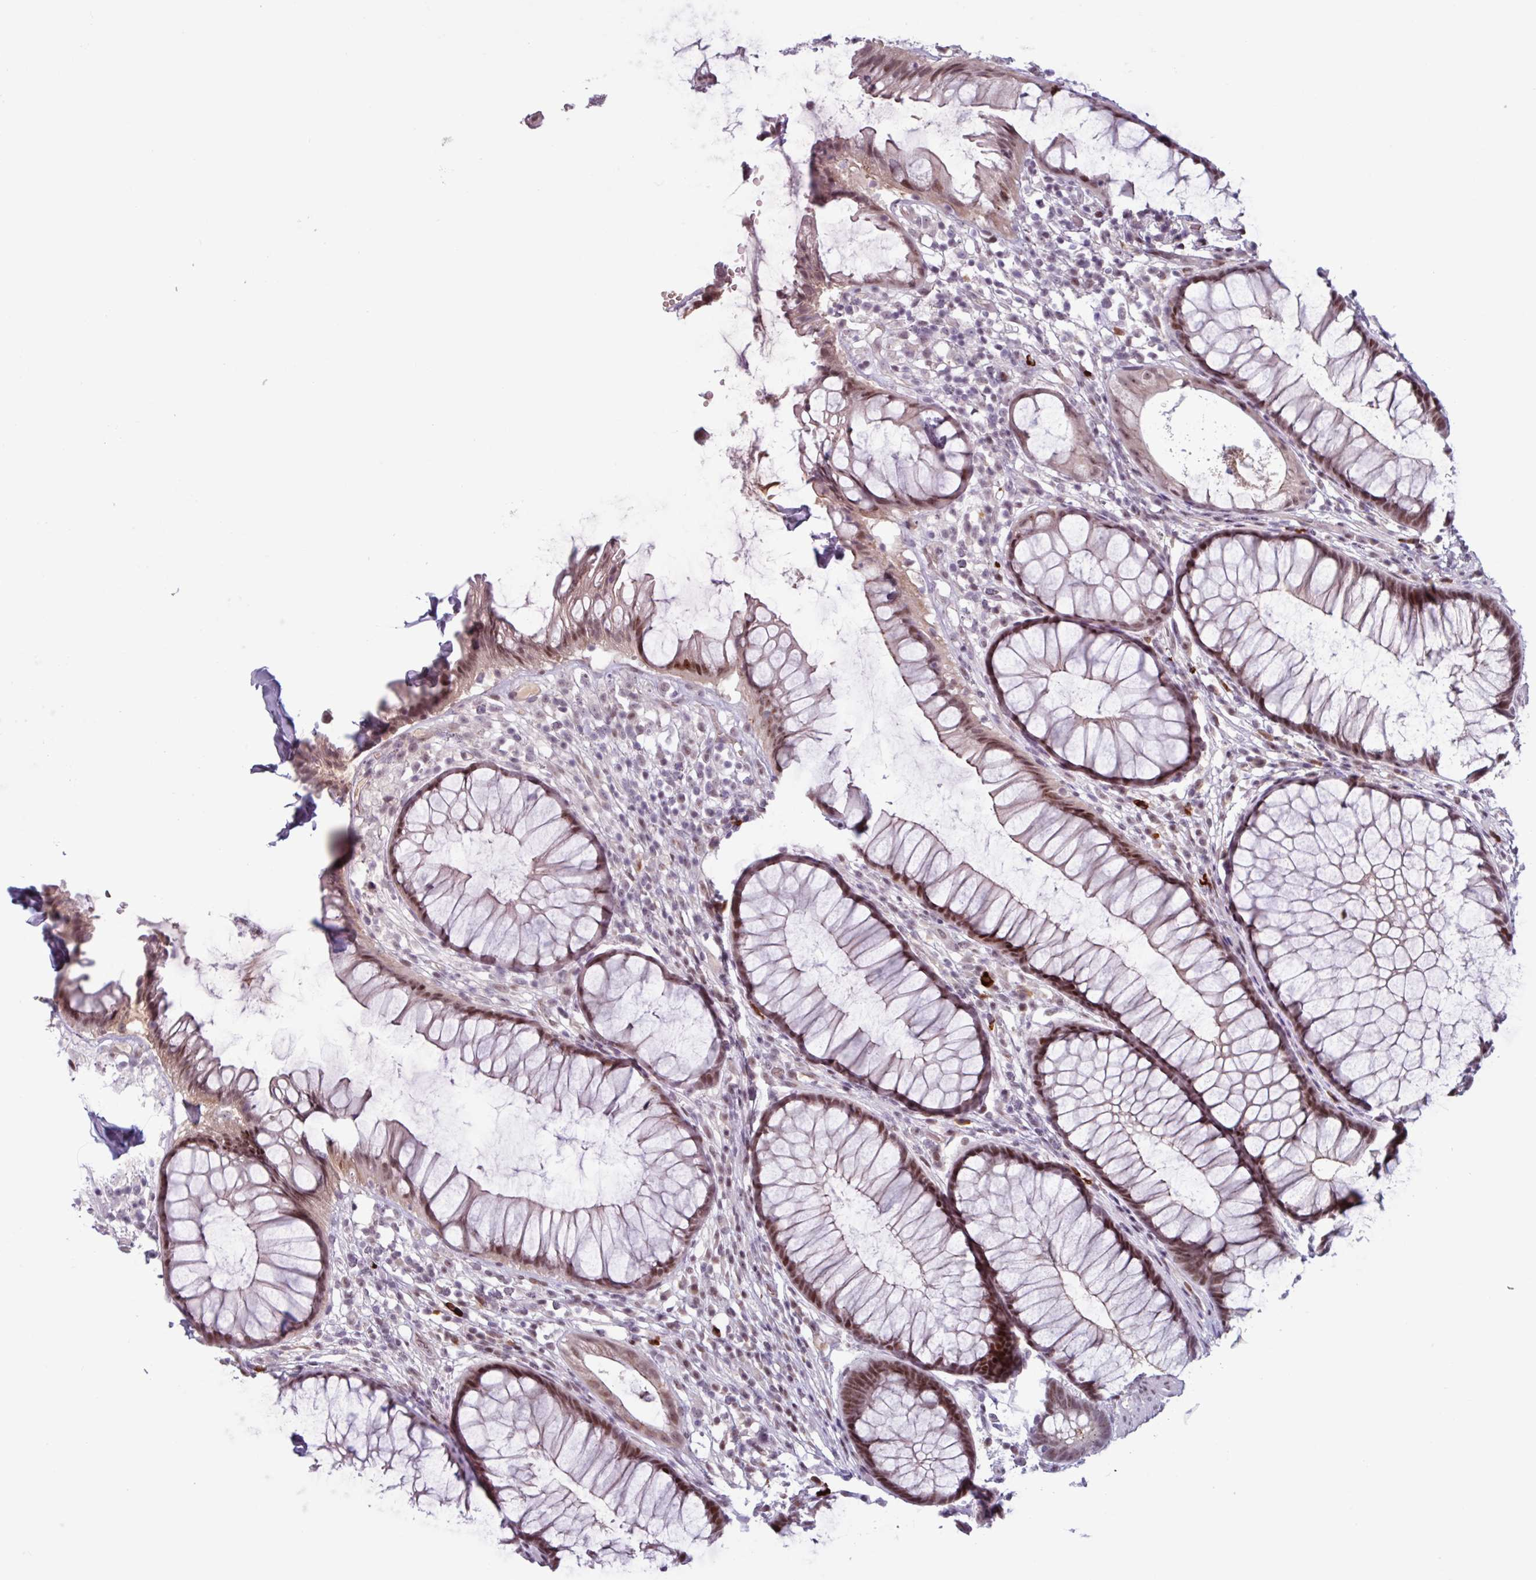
{"staining": {"intensity": "moderate", "quantity": ">75%", "location": "nuclear"}, "tissue": "rectum", "cell_type": "Glandular cells", "image_type": "normal", "snomed": [{"axis": "morphology", "description": "Normal tissue, NOS"}, {"axis": "topography", "description": "Smooth muscle"}, {"axis": "topography", "description": "Rectum"}], "caption": "Protein analysis of benign rectum shows moderate nuclear staining in approximately >75% of glandular cells. Nuclei are stained in blue.", "gene": "ZNF575", "patient": {"sex": "male", "age": 53}}